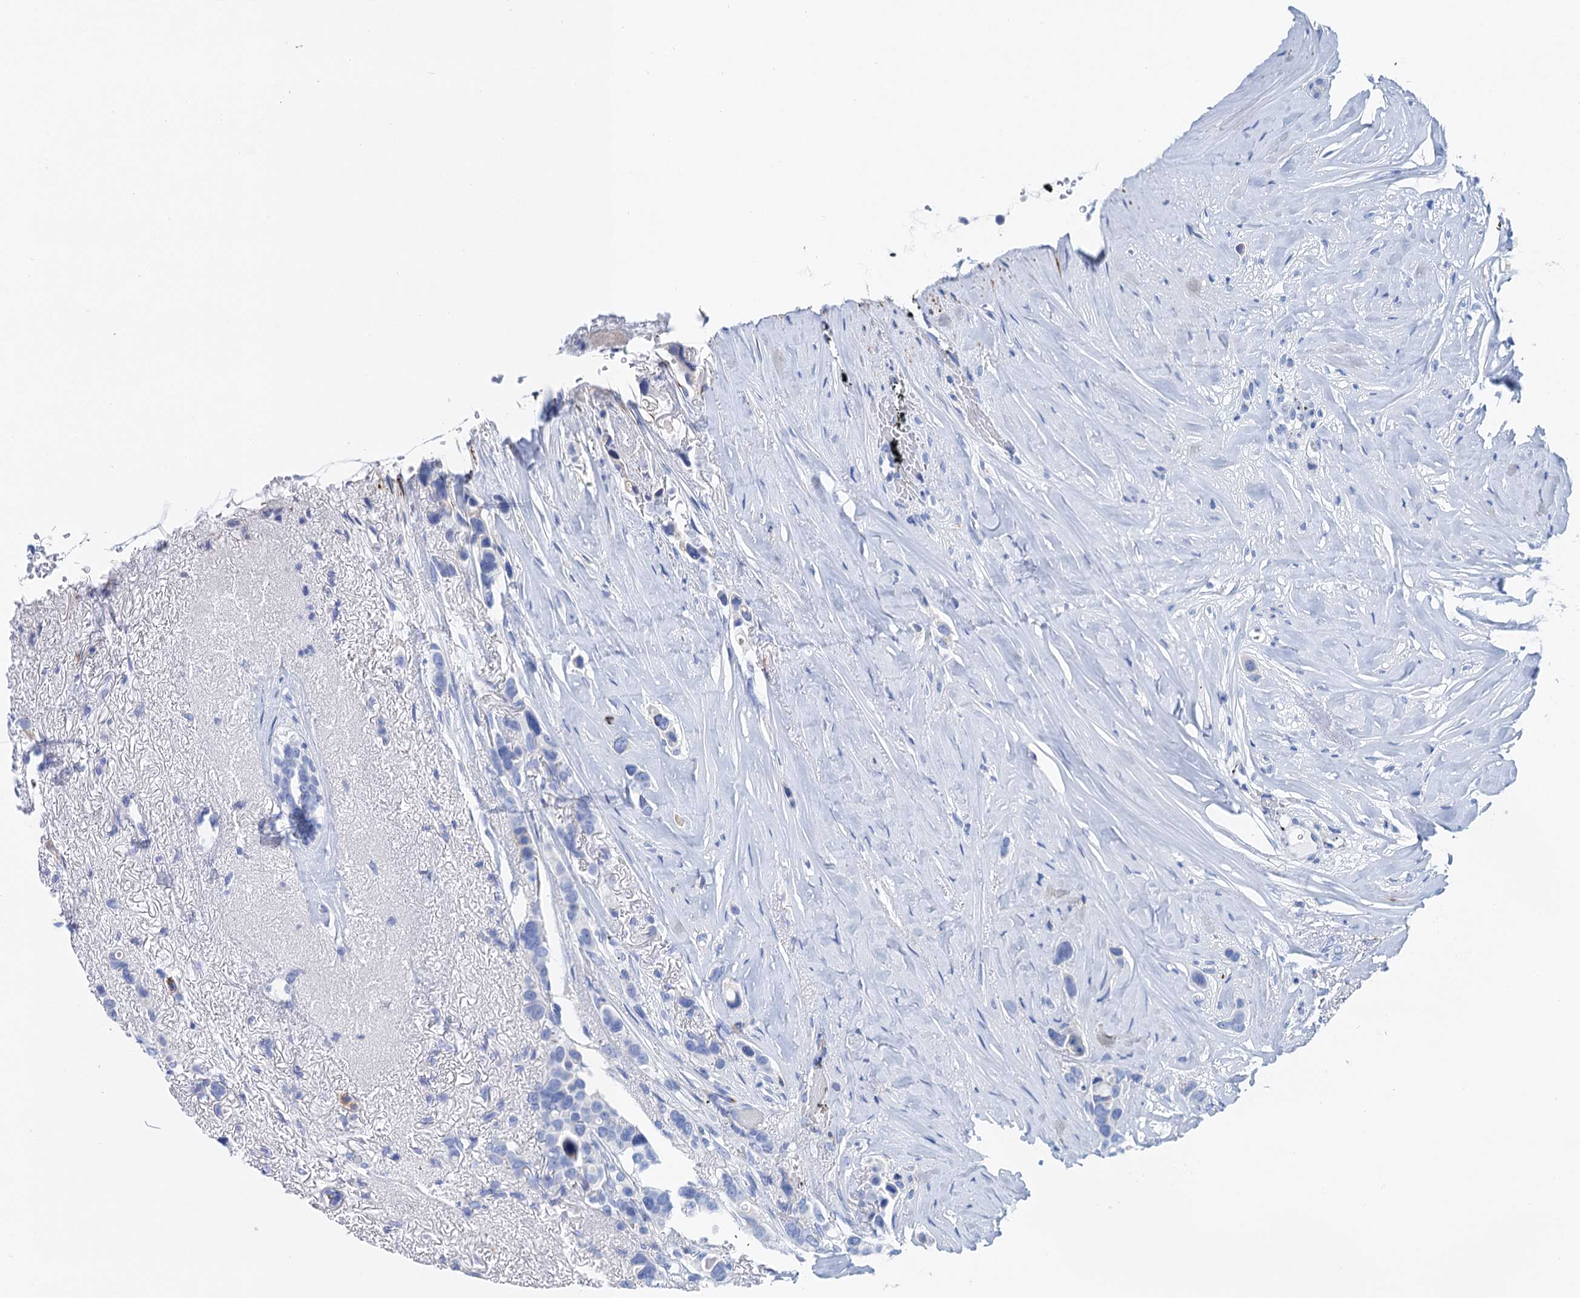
{"staining": {"intensity": "negative", "quantity": "none", "location": "none"}, "tissue": "breast cancer", "cell_type": "Tumor cells", "image_type": "cancer", "snomed": [{"axis": "morphology", "description": "Lobular carcinoma"}, {"axis": "topography", "description": "Breast"}], "caption": "DAB immunohistochemical staining of human breast cancer displays no significant expression in tumor cells.", "gene": "NLRP10", "patient": {"sex": "female", "age": 51}}